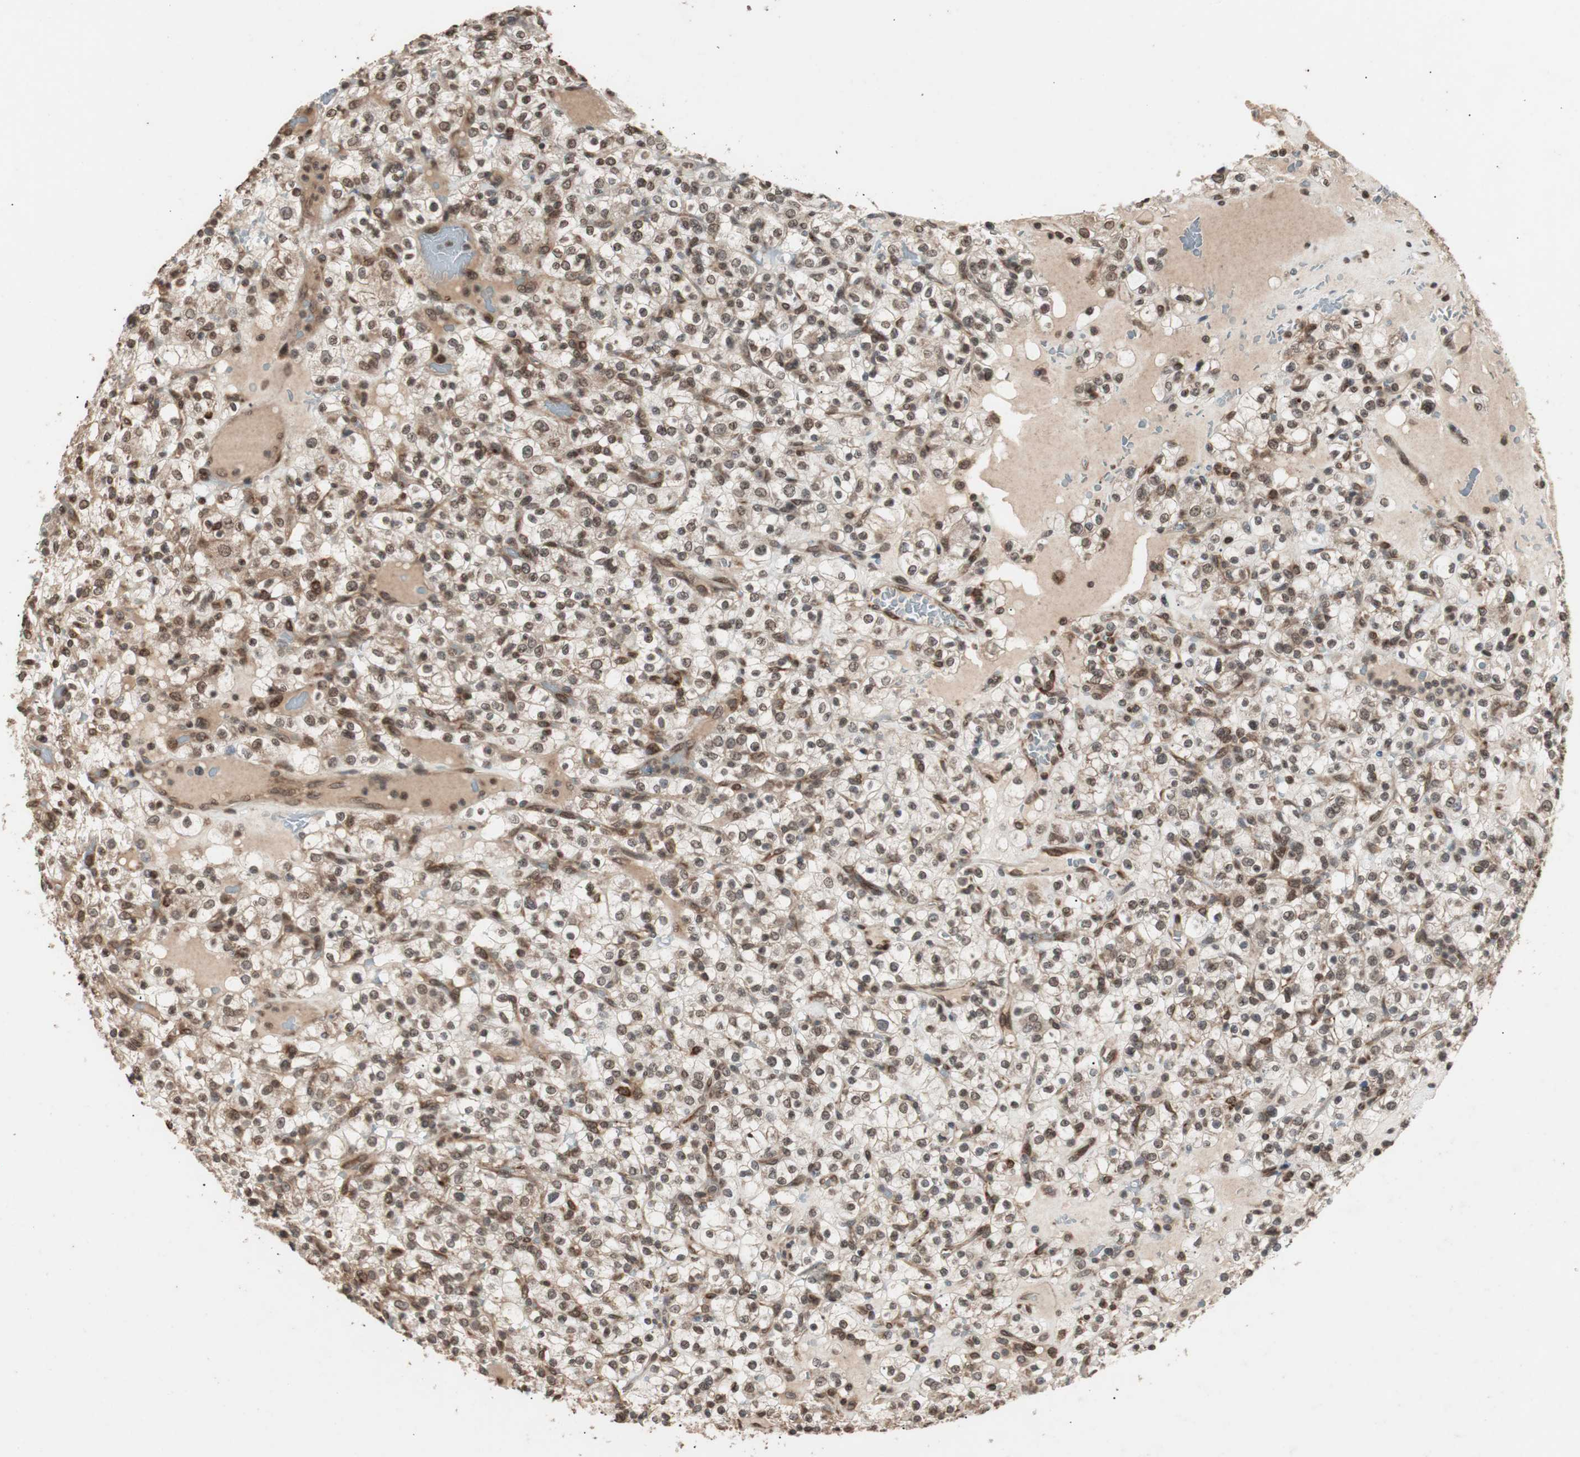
{"staining": {"intensity": "moderate", "quantity": "25%-75%", "location": "nuclear"}, "tissue": "renal cancer", "cell_type": "Tumor cells", "image_type": "cancer", "snomed": [{"axis": "morphology", "description": "Normal tissue, NOS"}, {"axis": "morphology", "description": "Adenocarcinoma, NOS"}, {"axis": "topography", "description": "Kidney"}], "caption": "Human renal cancer stained with a protein marker exhibits moderate staining in tumor cells.", "gene": "ZFC3H1", "patient": {"sex": "female", "age": 72}}